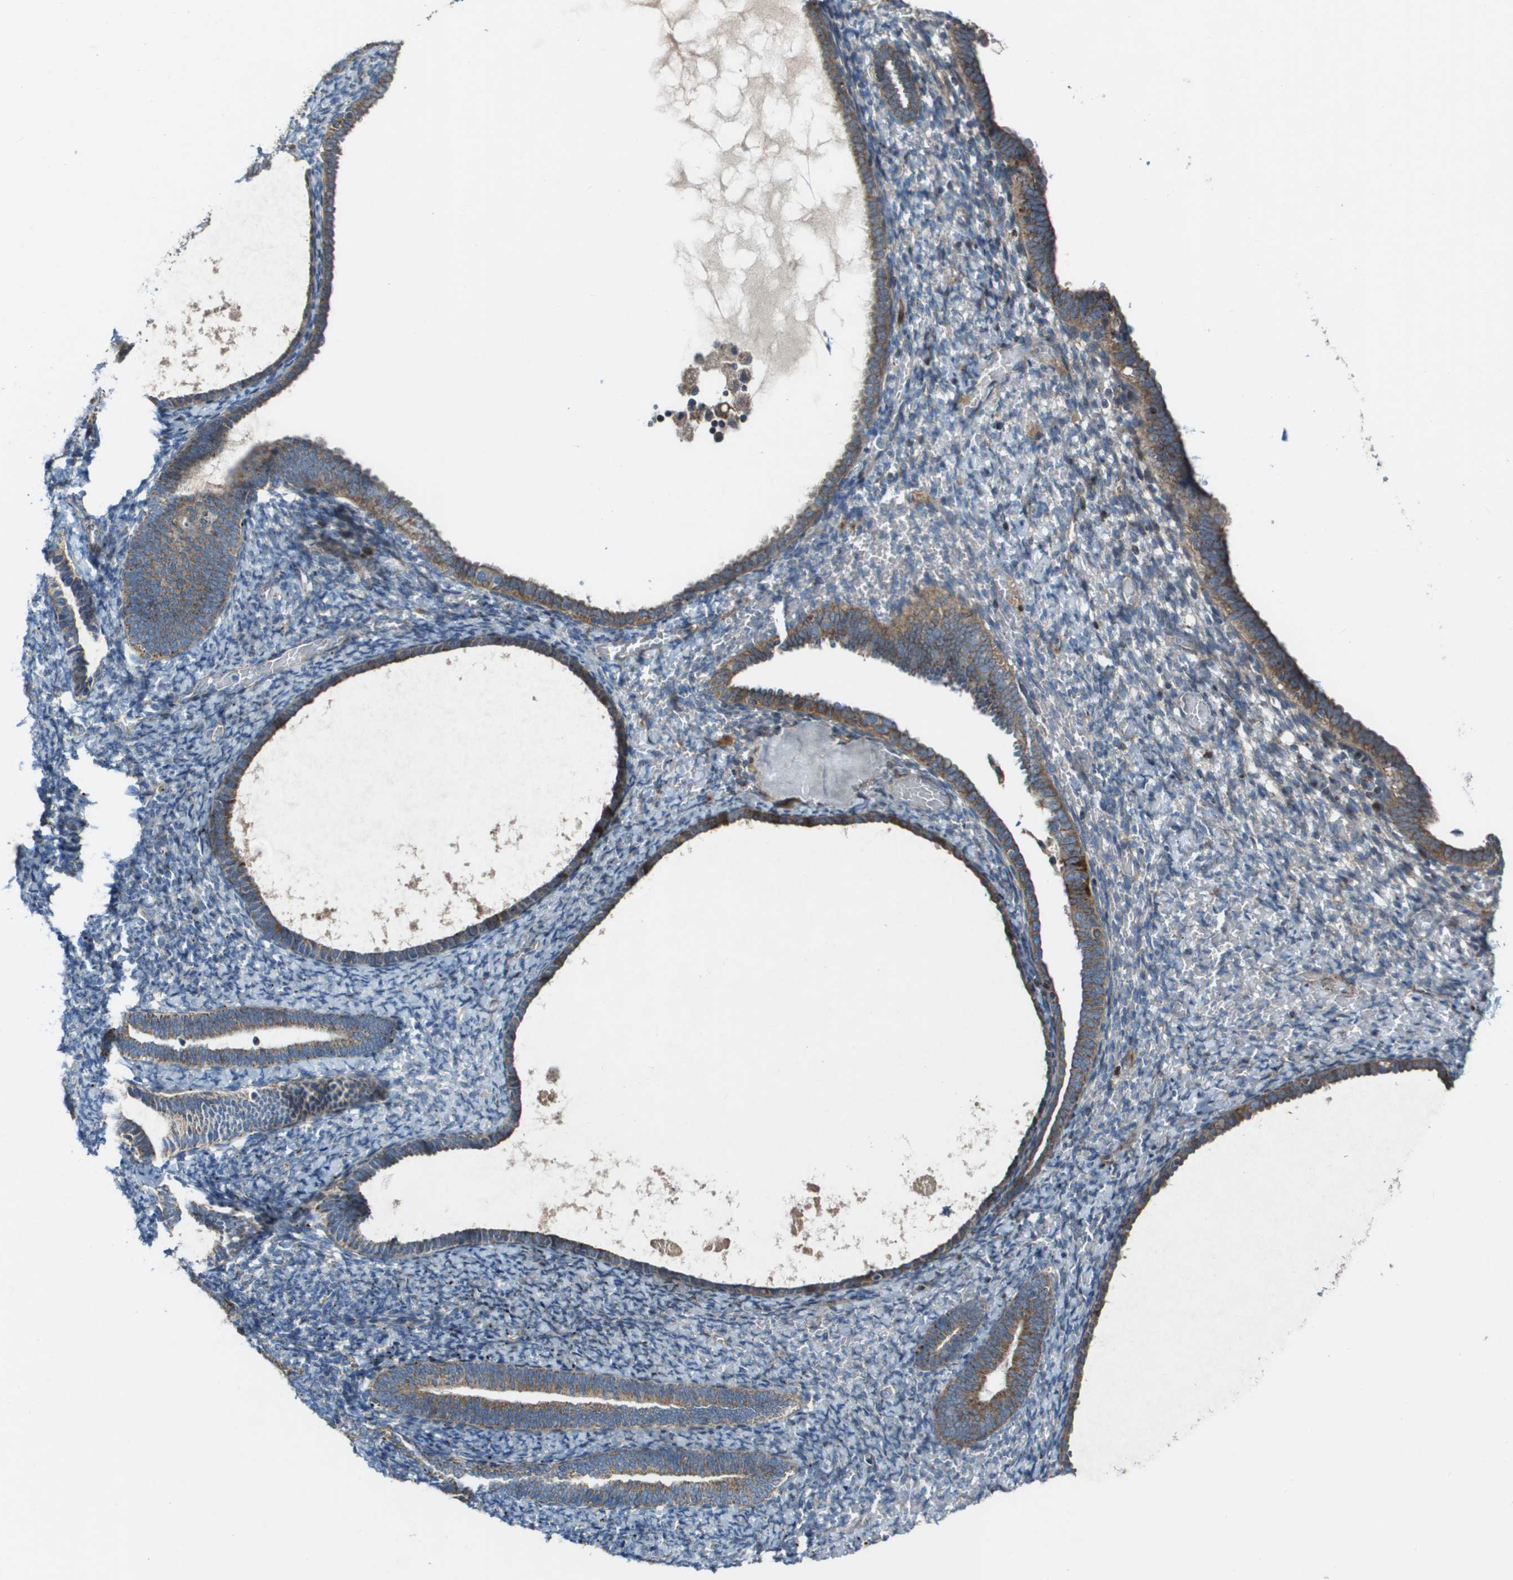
{"staining": {"intensity": "negative", "quantity": "none", "location": "none"}, "tissue": "endometrium", "cell_type": "Cells in endometrial stroma", "image_type": "normal", "snomed": [{"axis": "morphology", "description": "Normal tissue, NOS"}, {"axis": "topography", "description": "Endometrium"}], "caption": "Photomicrograph shows no significant protein staining in cells in endometrial stroma of benign endometrium. Nuclei are stained in blue.", "gene": "MGAT3", "patient": {"sex": "female", "age": 66}}